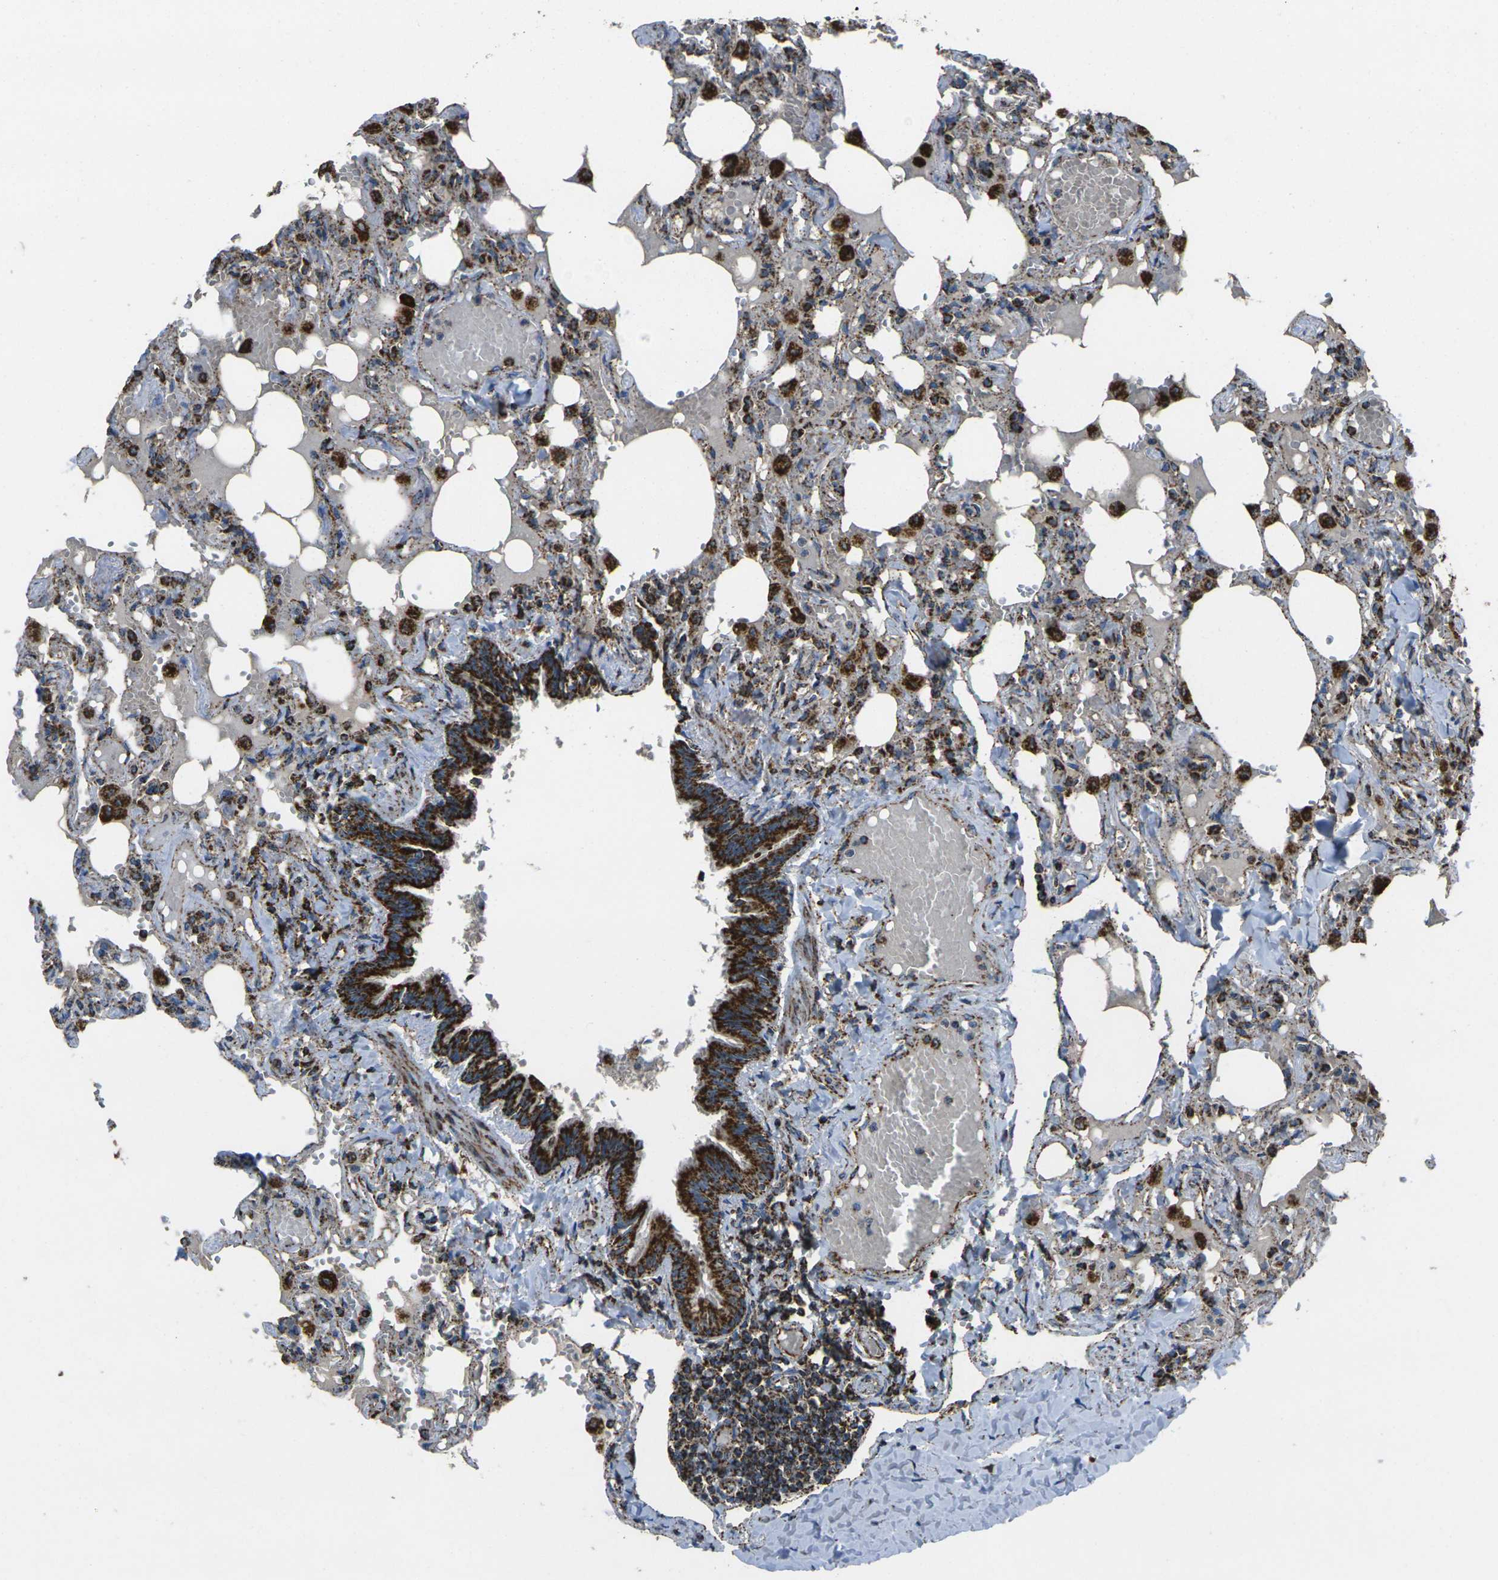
{"staining": {"intensity": "strong", "quantity": ">75%", "location": "cytoplasmic/membranous"}, "tissue": "lung", "cell_type": "Alveolar cells", "image_type": "normal", "snomed": [{"axis": "morphology", "description": "Normal tissue, NOS"}, {"axis": "topography", "description": "Lung"}], "caption": "This is a histology image of immunohistochemistry staining of benign lung, which shows strong expression in the cytoplasmic/membranous of alveolar cells.", "gene": "KLHL5", "patient": {"sex": "male", "age": 21}}